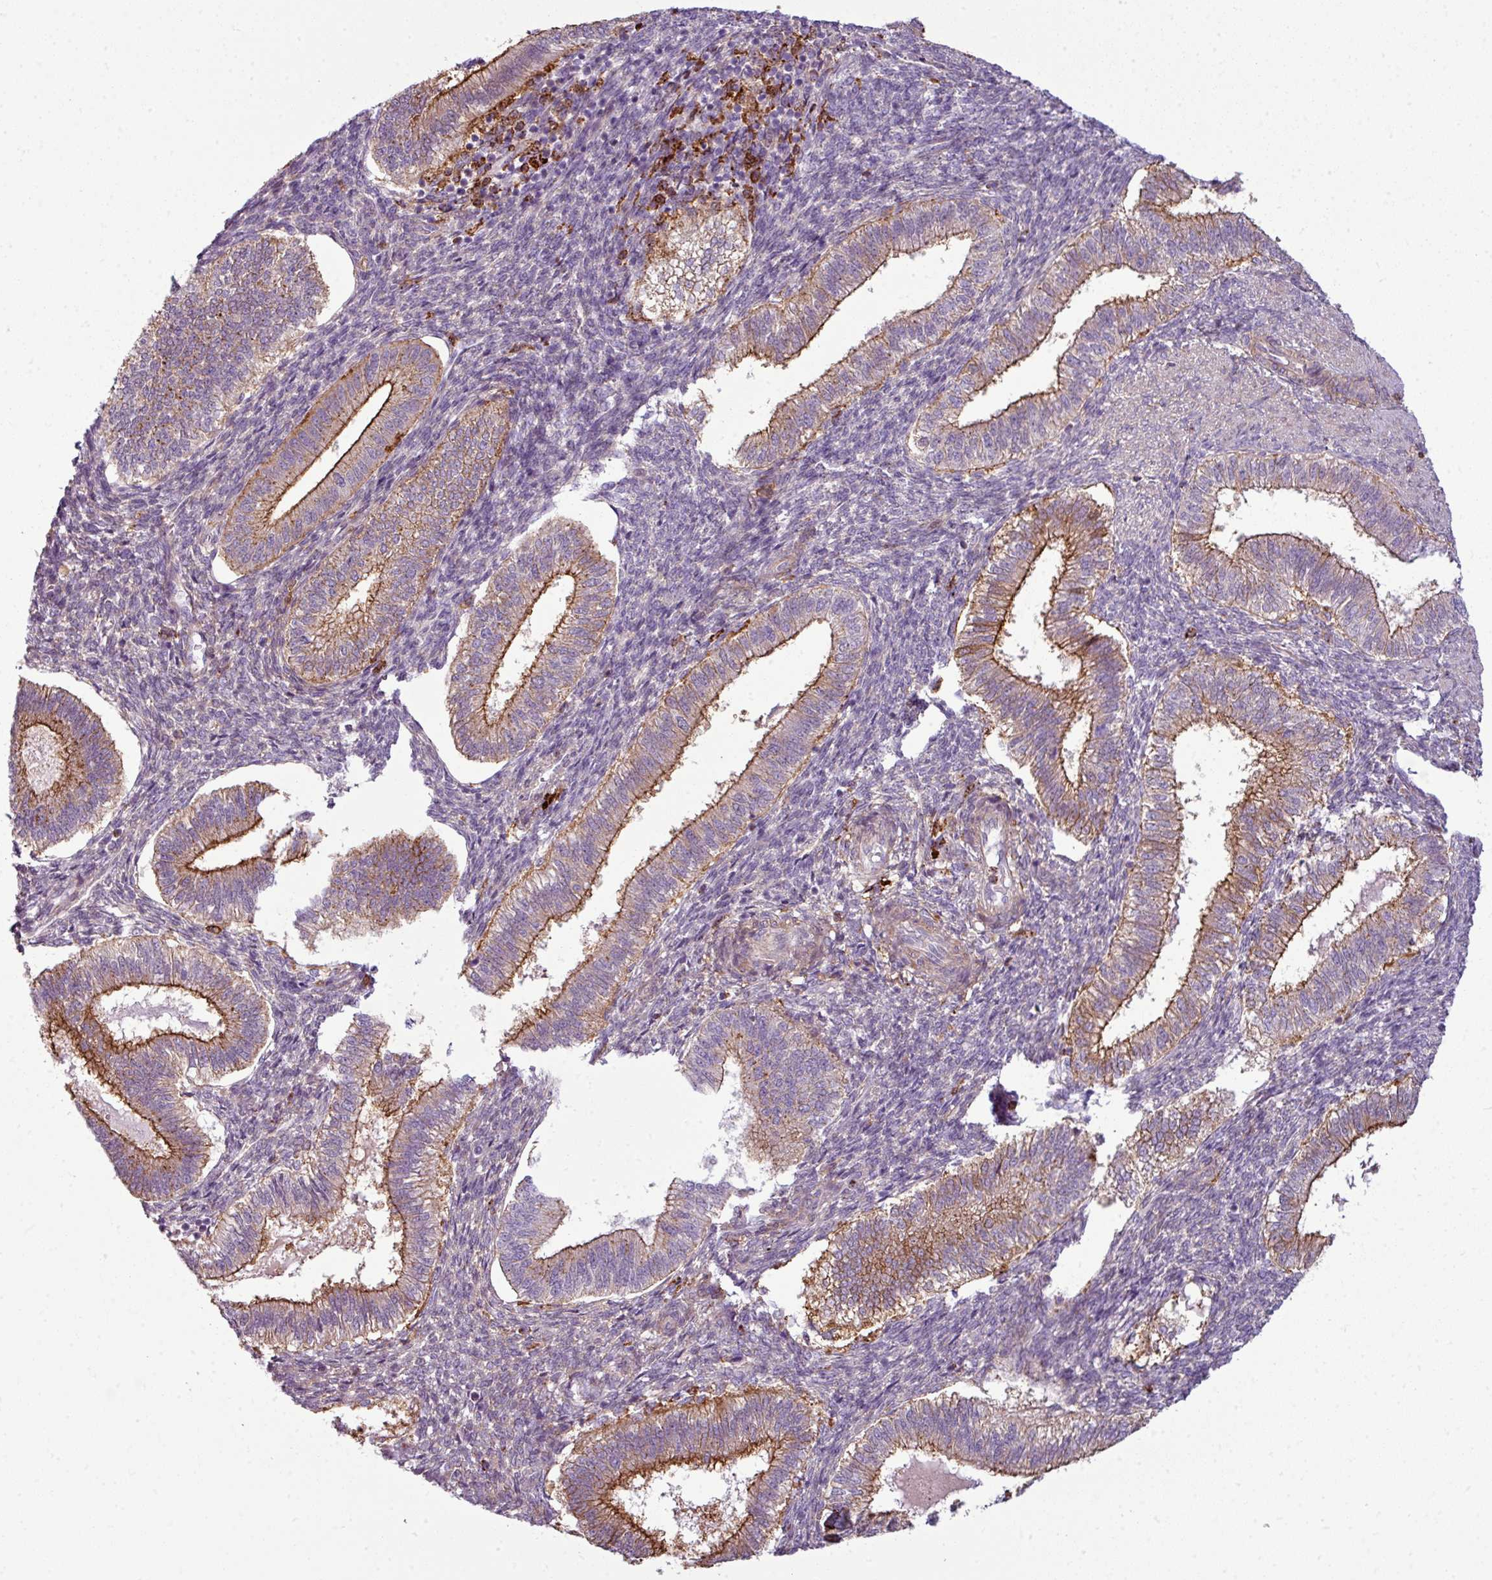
{"staining": {"intensity": "moderate", "quantity": "<25%", "location": "cytoplasmic/membranous"}, "tissue": "endometrium", "cell_type": "Cells in endometrial stroma", "image_type": "normal", "snomed": [{"axis": "morphology", "description": "Normal tissue, NOS"}, {"axis": "topography", "description": "Endometrium"}], "caption": "Moderate cytoplasmic/membranous staining for a protein is seen in approximately <25% of cells in endometrial stroma of benign endometrium using IHC.", "gene": "COL8A1", "patient": {"sex": "female", "age": 25}}